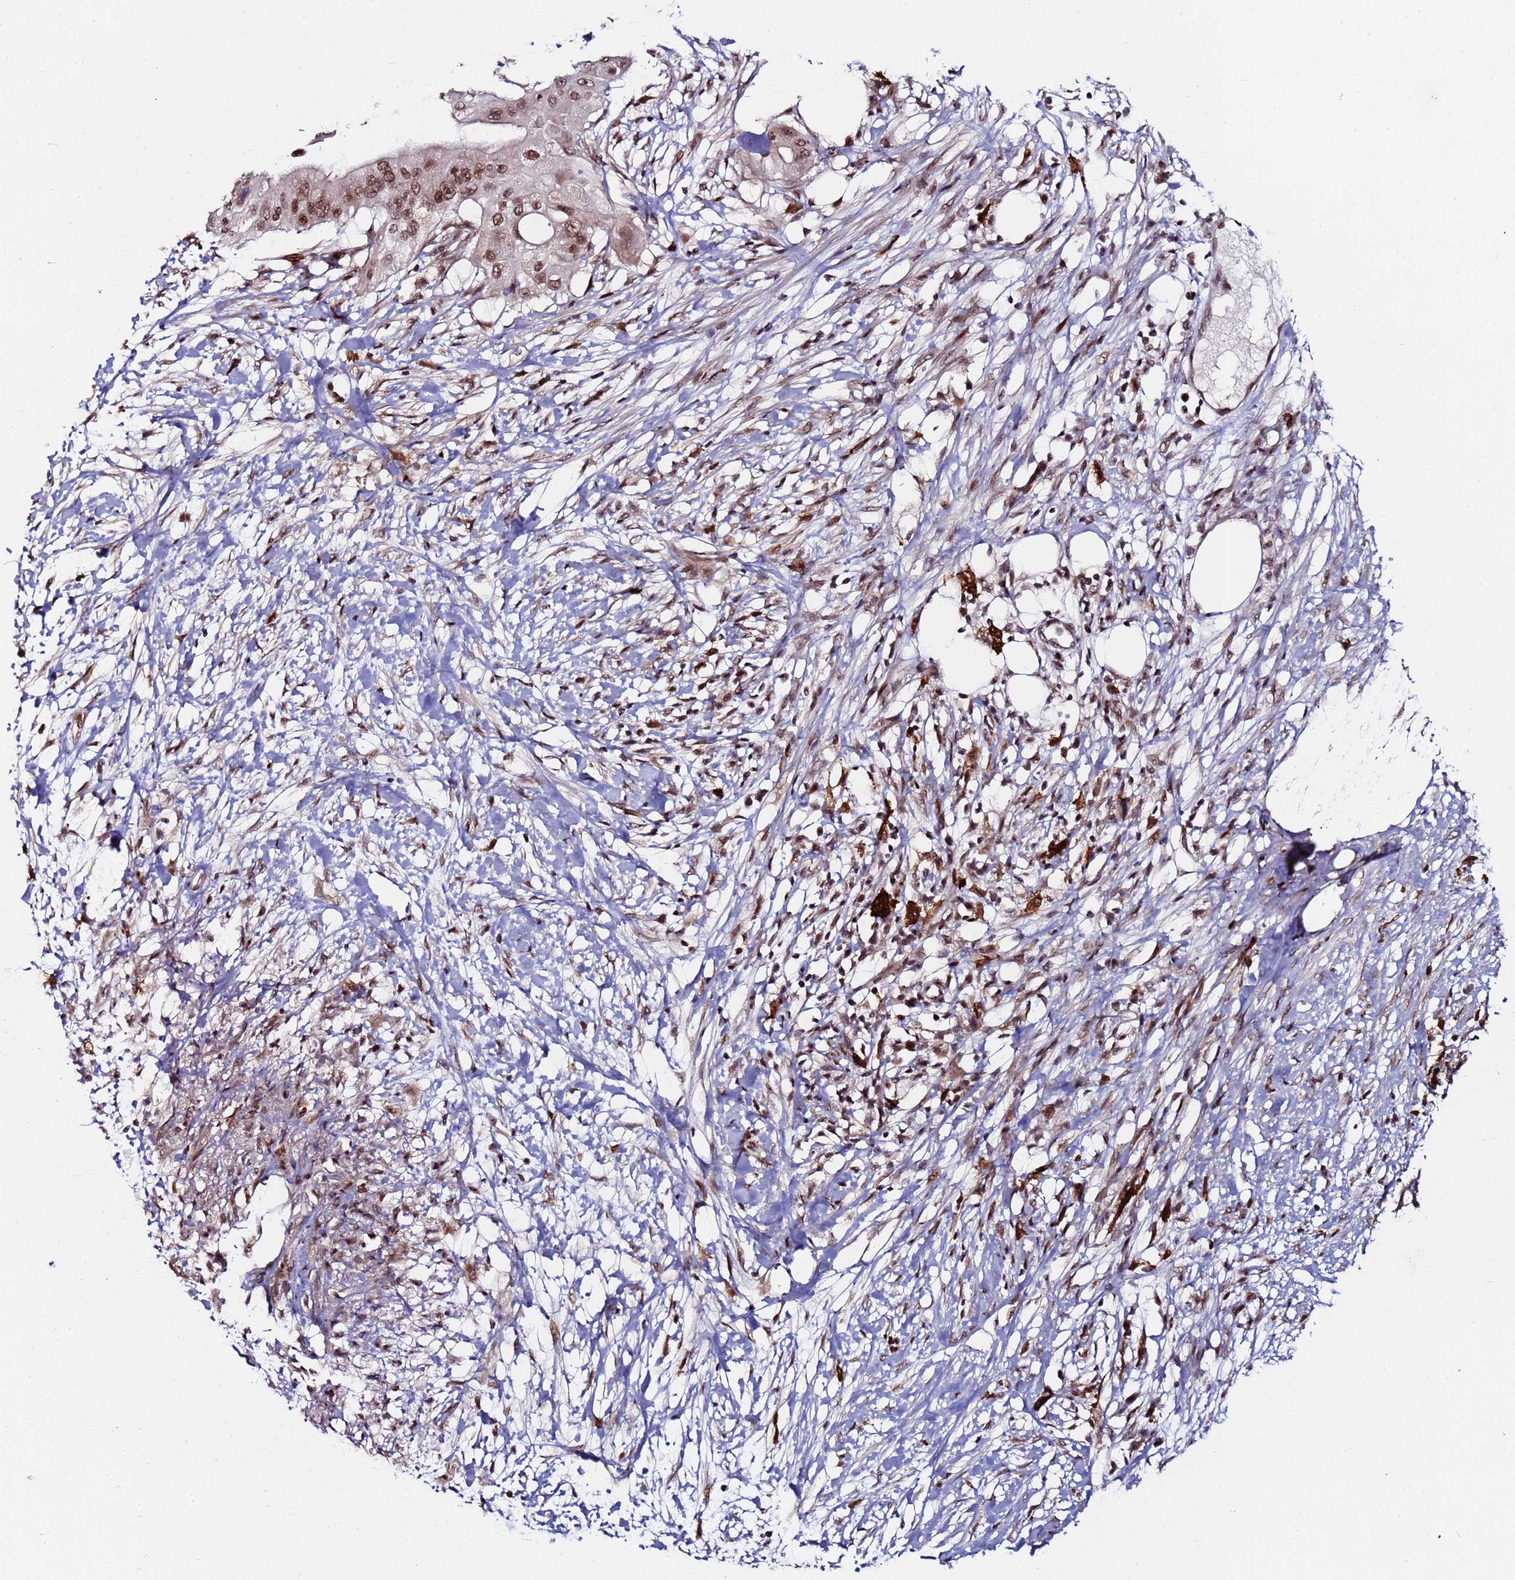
{"staining": {"intensity": "moderate", "quantity": ">75%", "location": "nuclear"}, "tissue": "pancreatic cancer", "cell_type": "Tumor cells", "image_type": "cancer", "snomed": [{"axis": "morphology", "description": "Adenocarcinoma, NOS"}, {"axis": "topography", "description": "Pancreas"}], "caption": "Moderate nuclear staining for a protein is seen in approximately >75% of tumor cells of pancreatic cancer using immunohistochemistry.", "gene": "PPM1H", "patient": {"sex": "male", "age": 68}}